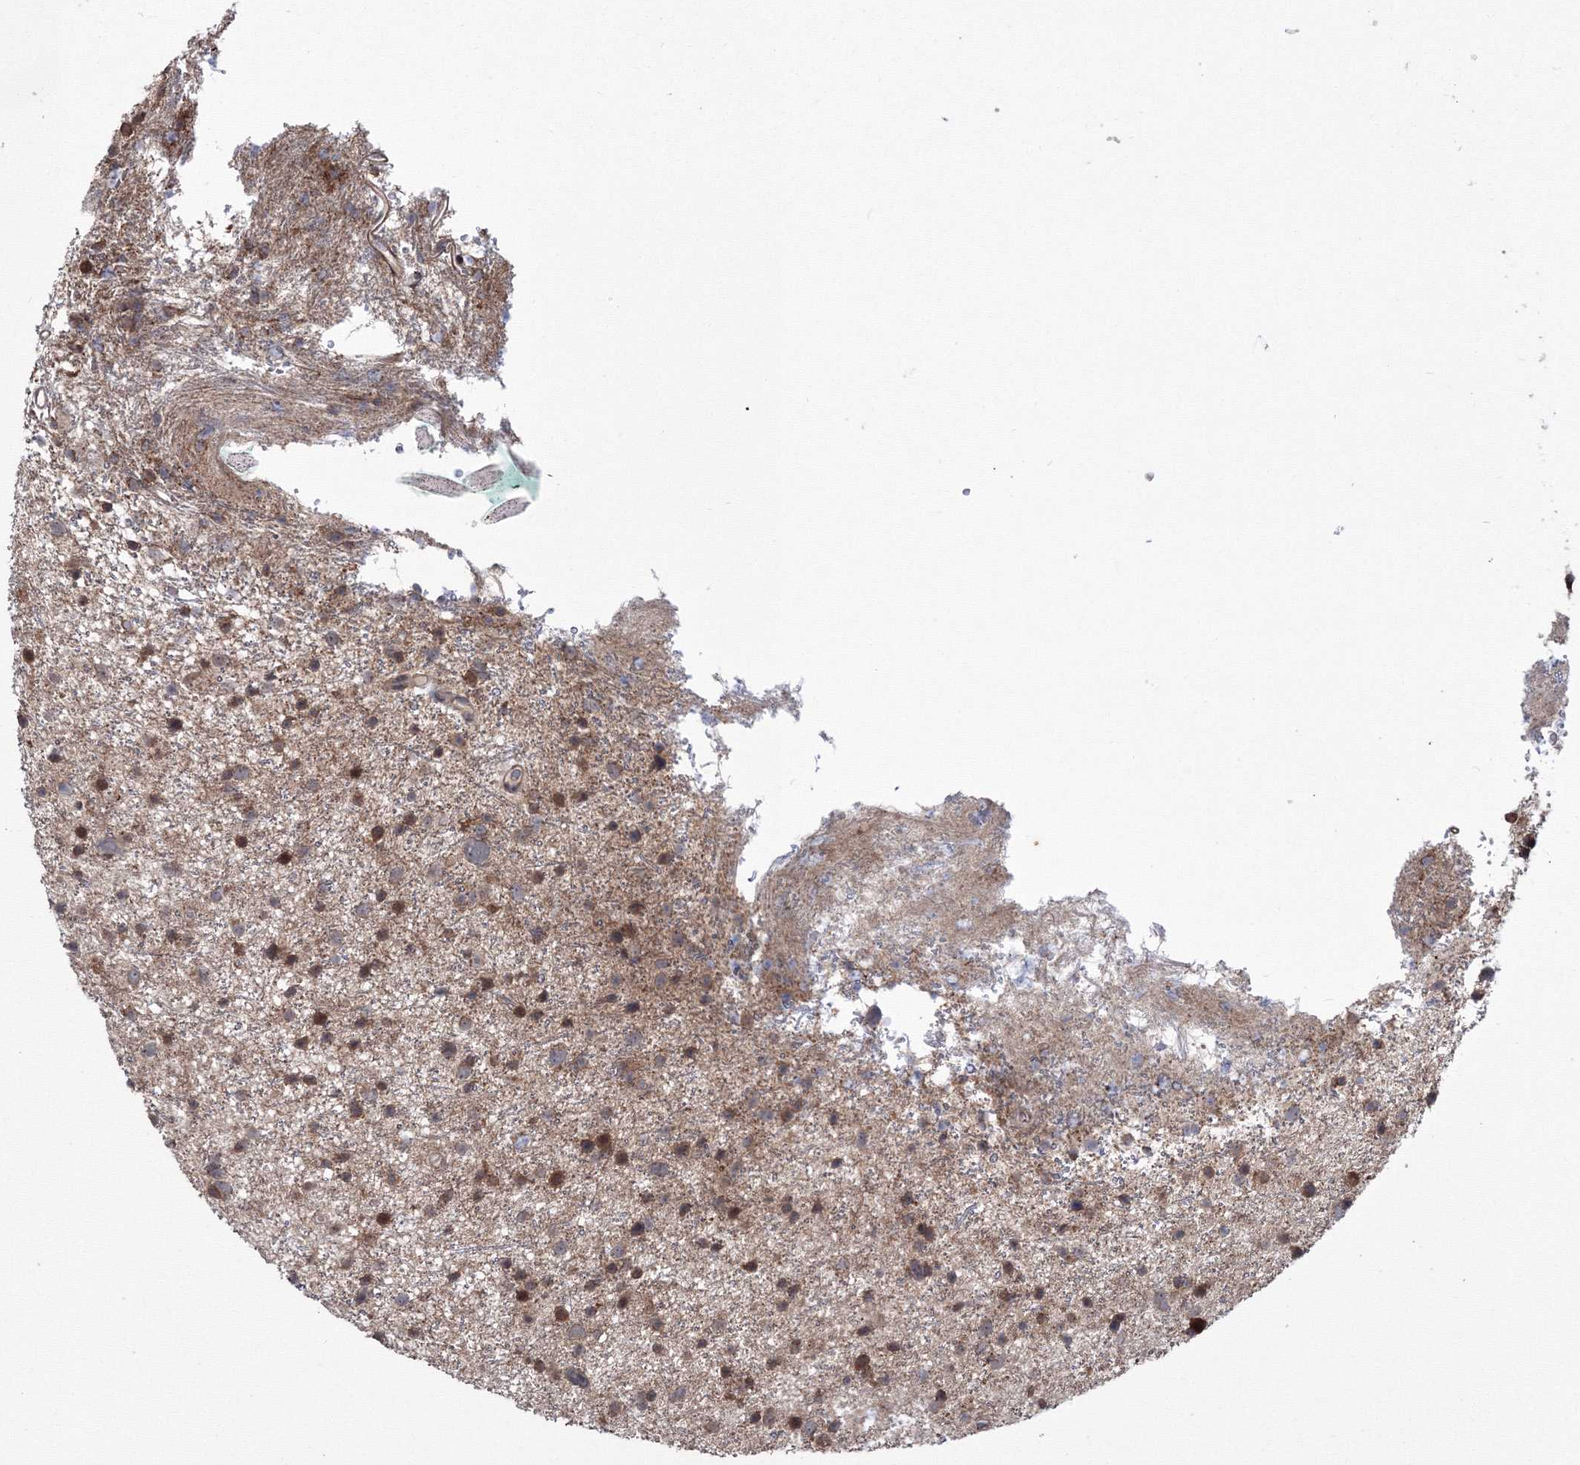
{"staining": {"intensity": "moderate", "quantity": ">75%", "location": "cytoplasmic/membranous"}, "tissue": "glioma", "cell_type": "Tumor cells", "image_type": "cancer", "snomed": [{"axis": "morphology", "description": "Glioma, malignant, Low grade"}, {"axis": "topography", "description": "Cerebral cortex"}], "caption": "The photomicrograph demonstrates staining of glioma, revealing moderate cytoplasmic/membranous protein staining (brown color) within tumor cells.", "gene": "RANBP3L", "patient": {"sex": "female", "age": 39}}